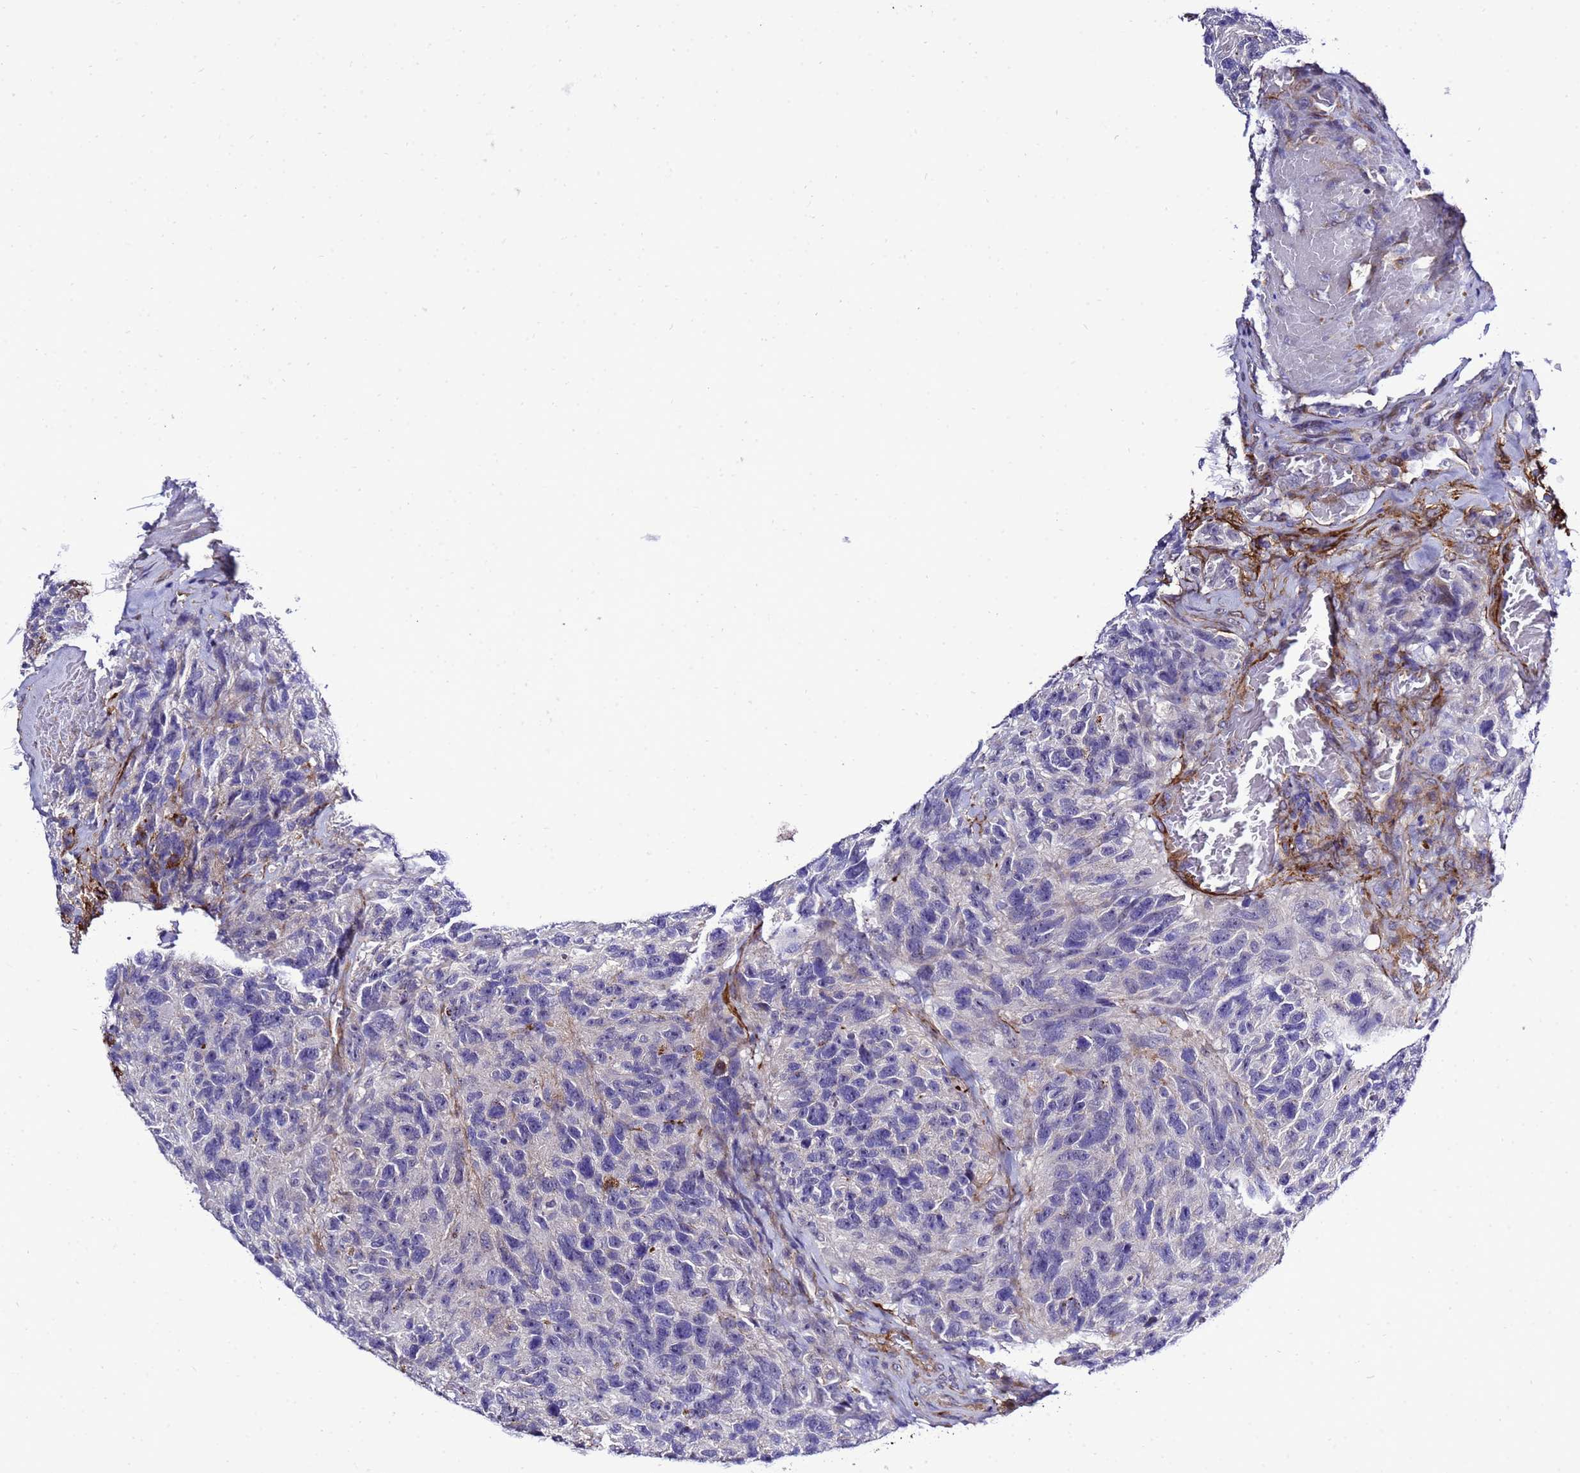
{"staining": {"intensity": "negative", "quantity": "none", "location": "none"}, "tissue": "glioma", "cell_type": "Tumor cells", "image_type": "cancer", "snomed": [{"axis": "morphology", "description": "Glioma, malignant, High grade"}, {"axis": "topography", "description": "Brain"}], "caption": "DAB immunohistochemical staining of human glioma reveals no significant positivity in tumor cells.", "gene": "GZF1", "patient": {"sex": "male", "age": 69}}